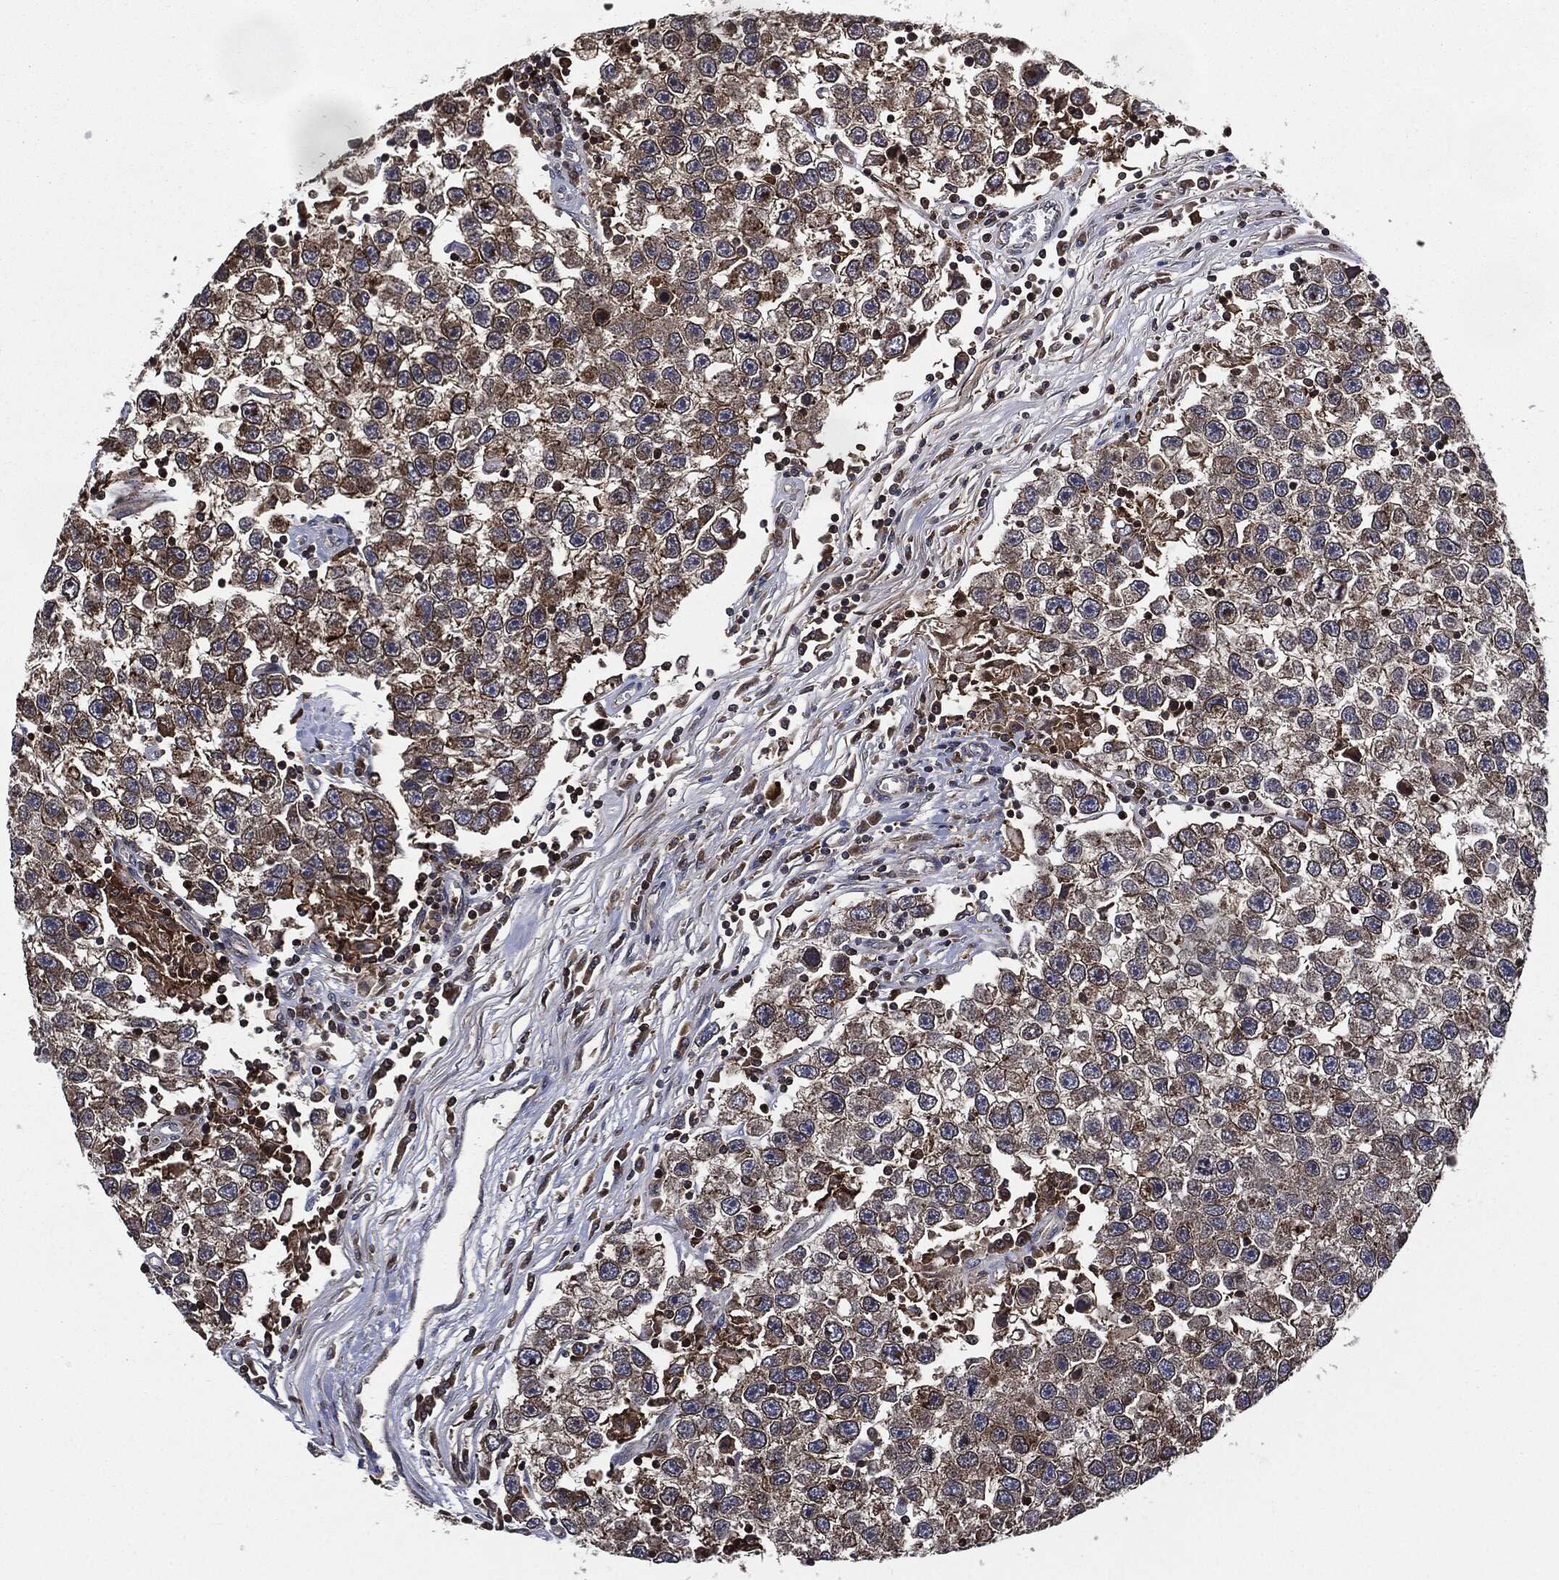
{"staining": {"intensity": "strong", "quantity": "25%-75%", "location": "cytoplasmic/membranous"}, "tissue": "testis cancer", "cell_type": "Tumor cells", "image_type": "cancer", "snomed": [{"axis": "morphology", "description": "Seminoma, NOS"}, {"axis": "topography", "description": "Testis"}], "caption": "This is an image of immunohistochemistry (IHC) staining of testis seminoma, which shows strong positivity in the cytoplasmic/membranous of tumor cells.", "gene": "UBR1", "patient": {"sex": "male", "age": 26}}